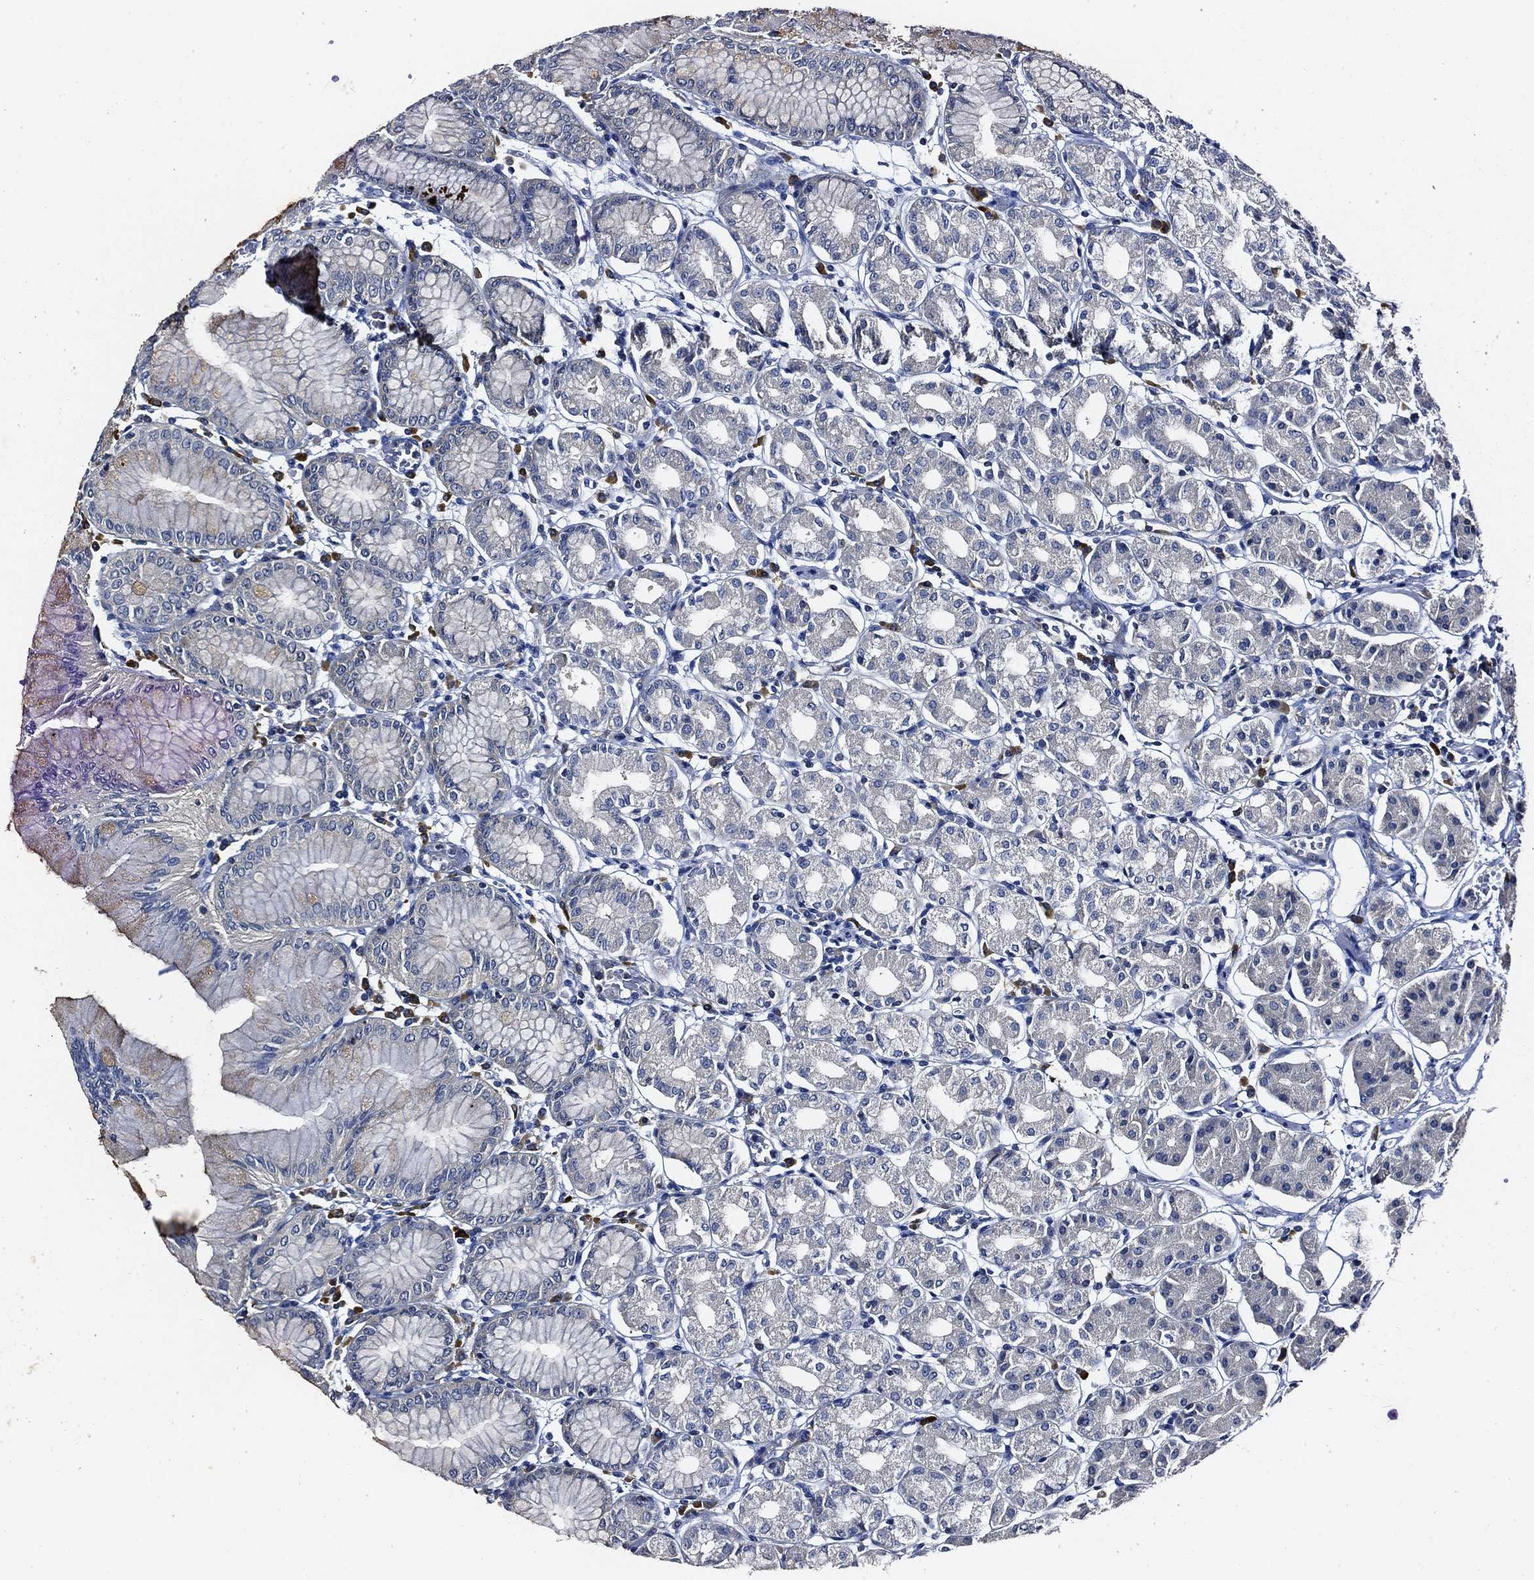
{"staining": {"intensity": "negative", "quantity": "none", "location": "none"}, "tissue": "stomach", "cell_type": "Glandular cells", "image_type": "normal", "snomed": [{"axis": "morphology", "description": "Normal tissue, NOS"}, {"axis": "topography", "description": "Skeletal muscle"}, {"axis": "topography", "description": "Stomach"}], "caption": "Immunohistochemical staining of normal stomach exhibits no significant staining in glandular cells.", "gene": "POU2F2", "patient": {"sex": "female", "age": 57}}